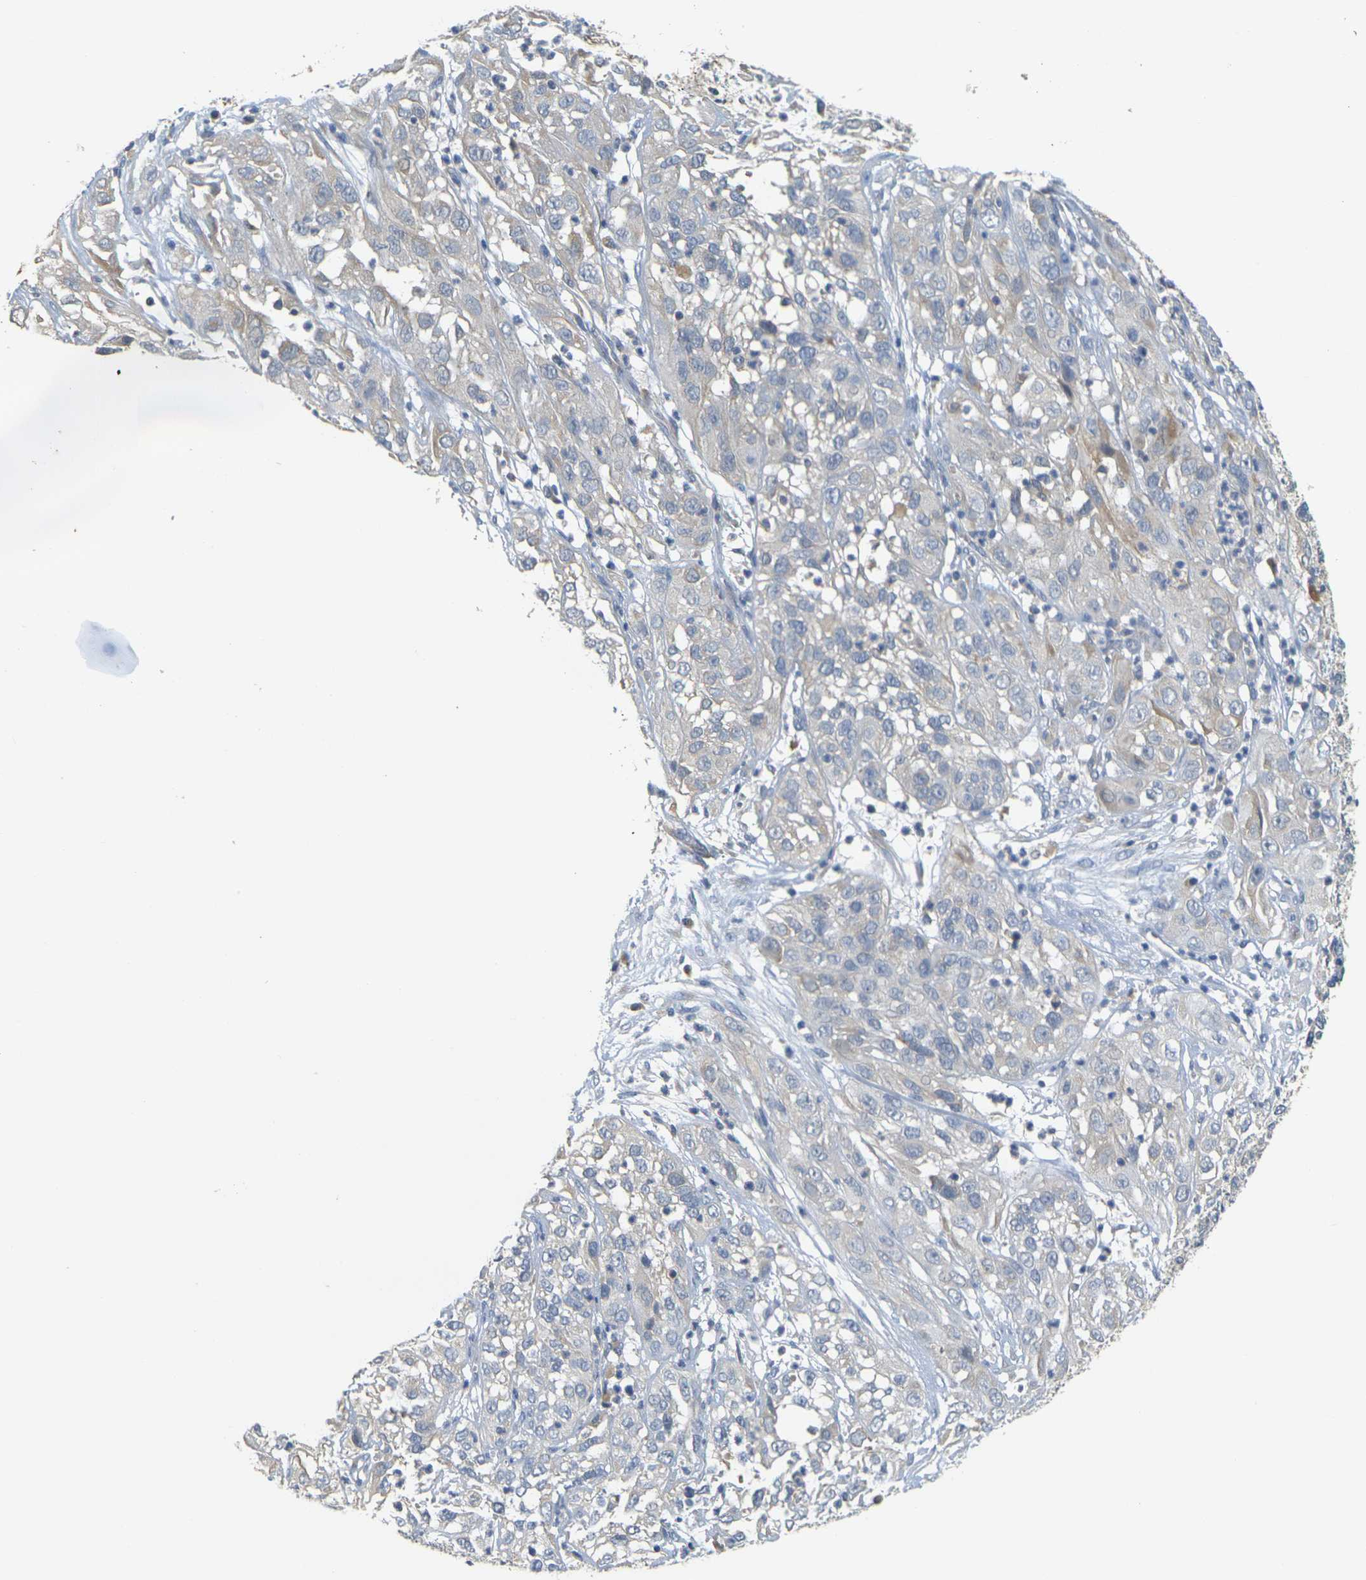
{"staining": {"intensity": "weak", "quantity": "<25%", "location": "cytoplasmic/membranous"}, "tissue": "cervical cancer", "cell_type": "Tumor cells", "image_type": "cancer", "snomed": [{"axis": "morphology", "description": "Squamous cell carcinoma, NOS"}, {"axis": "topography", "description": "Cervix"}], "caption": "The image reveals no staining of tumor cells in cervical cancer. (Stains: DAB (3,3'-diaminobenzidine) immunohistochemistry (IHC) with hematoxylin counter stain, Microscopy: brightfield microscopy at high magnification).", "gene": "GDAP1", "patient": {"sex": "female", "age": 32}}